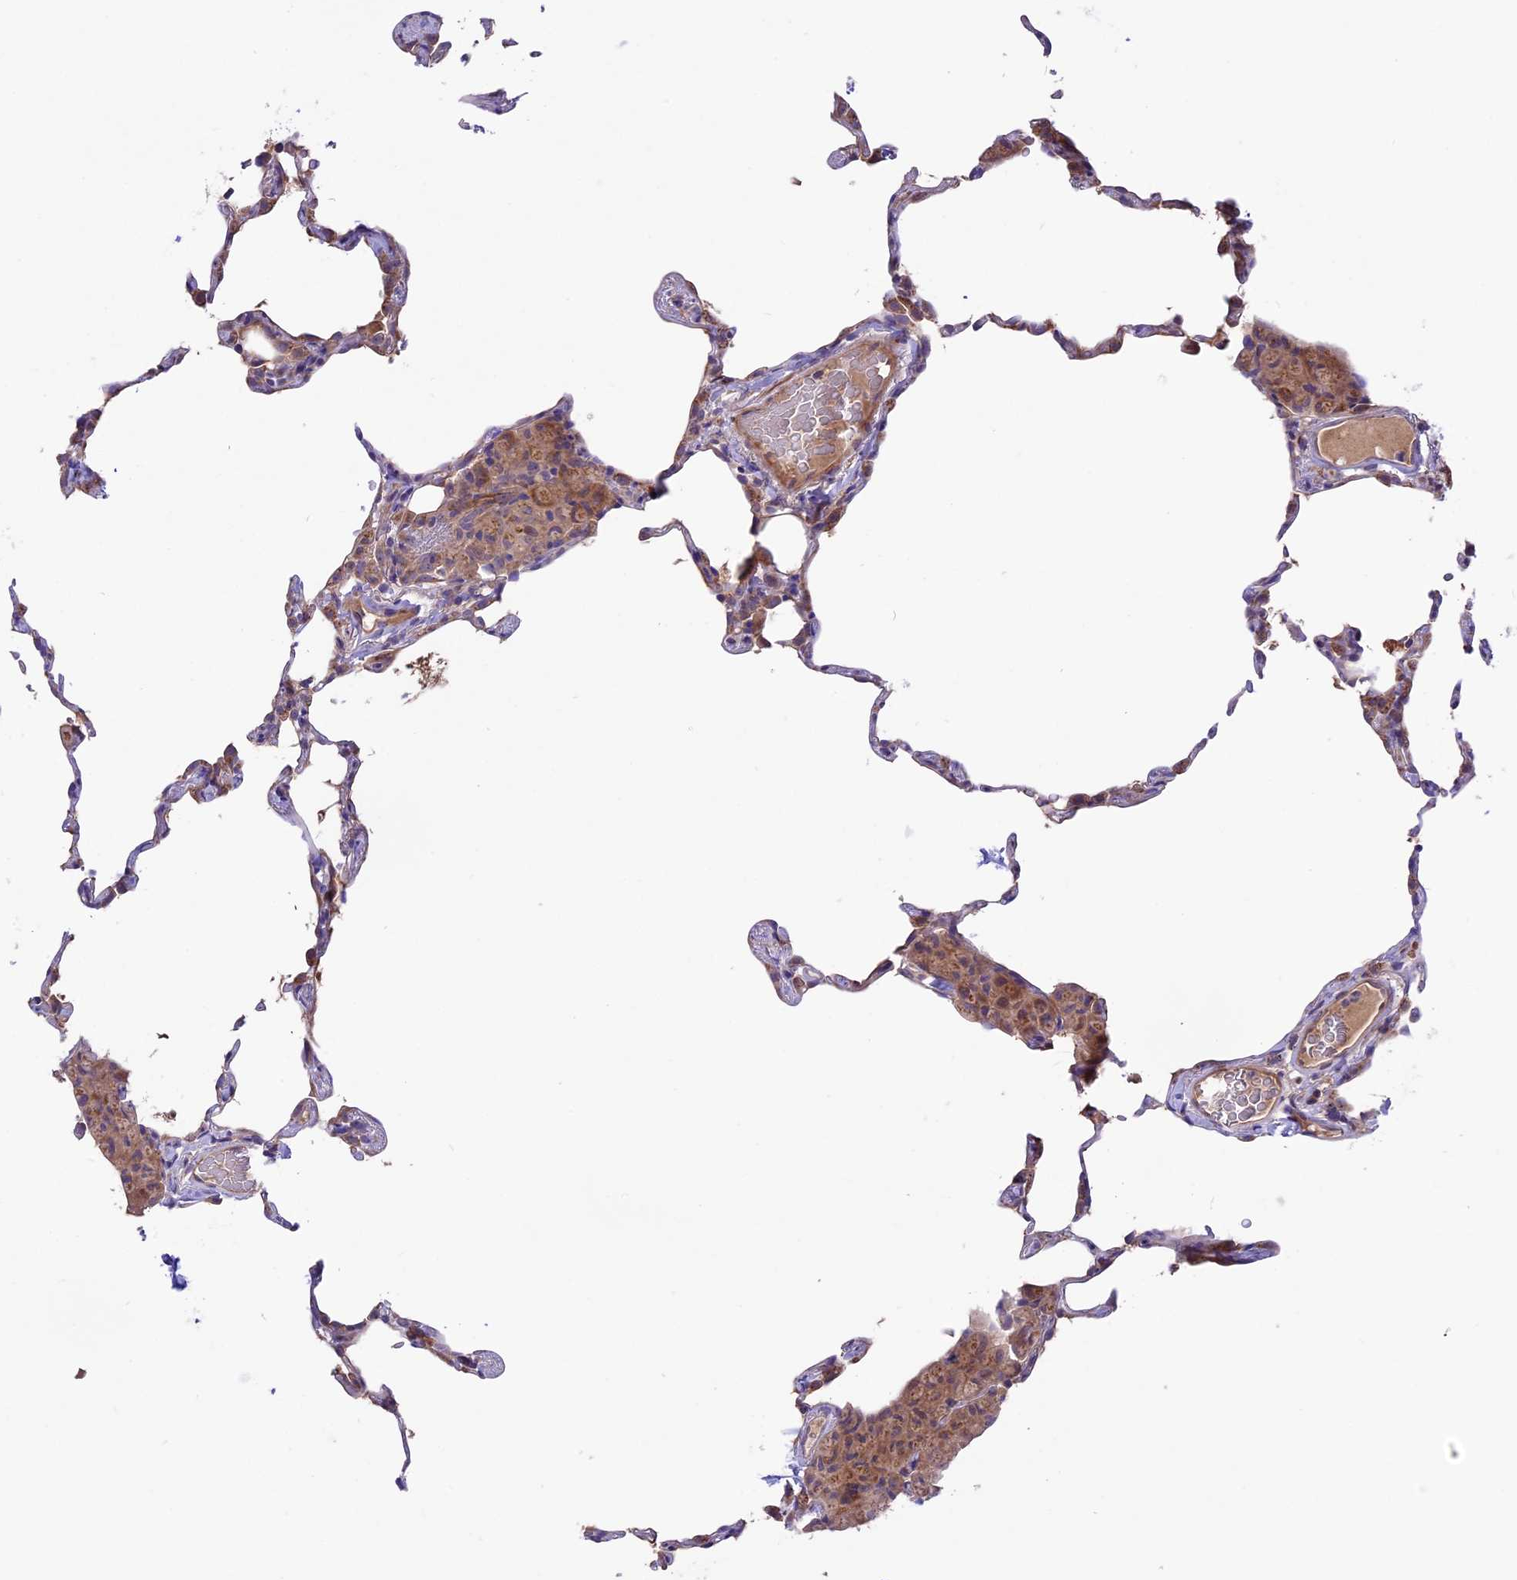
{"staining": {"intensity": "negative", "quantity": "none", "location": "none"}, "tissue": "lung", "cell_type": "Alveolar cells", "image_type": "normal", "snomed": [{"axis": "morphology", "description": "Normal tissue, NOS"}, {"axis": "topography", "description": "Lung"}], "caption": "The micrograph exhibits no staining of alveolar cells in normal lung. Brightfield microscopy of IHC stained with DAB (3,3'-diaminobenzidine) (brown) and hematoxylin (blue), captured at high magnification.", "gene": "COG8", "patient": {"sex": "female", "age": 57}}